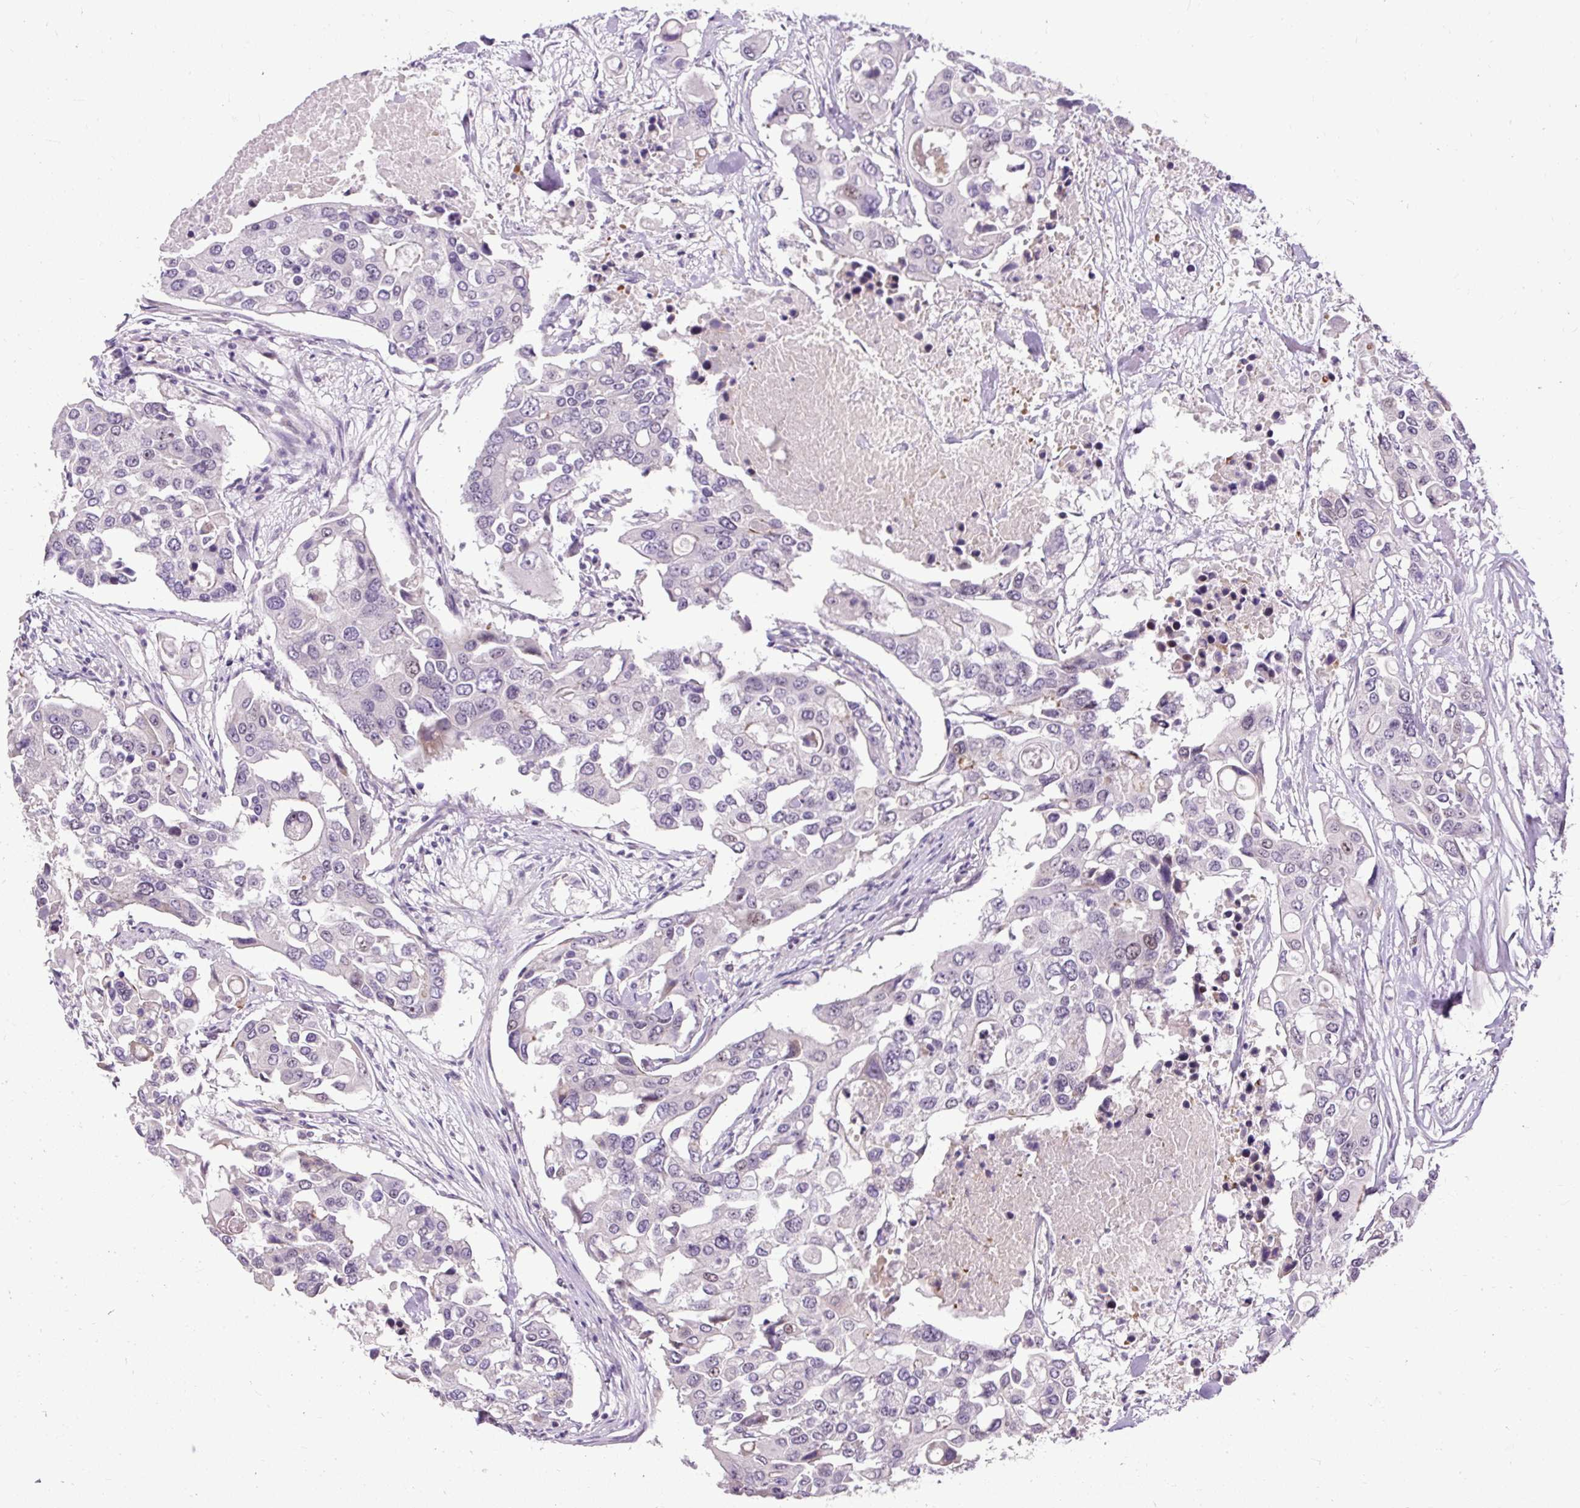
{"staining": {"intensity": "moderate", "quantity": "<25%", "location": "nuclear"}, "tissue": "colorectal cancer", "cell_type": "Tumor cells", "image_type": "cancer", "snomed": [{"axis": "morphology", "description": "Adenocarcinoma, NOS"}, {"axis": "topography", "description": "Colon"}], "caption": "Protein expression analysis of human colorectal cancer reveals moderate nuclear expression in about <25% of tumor cells. Nuclei are stained in blue.", "gene": "ARHGEF18", "patient": {"sex": "male", "age": 77}}